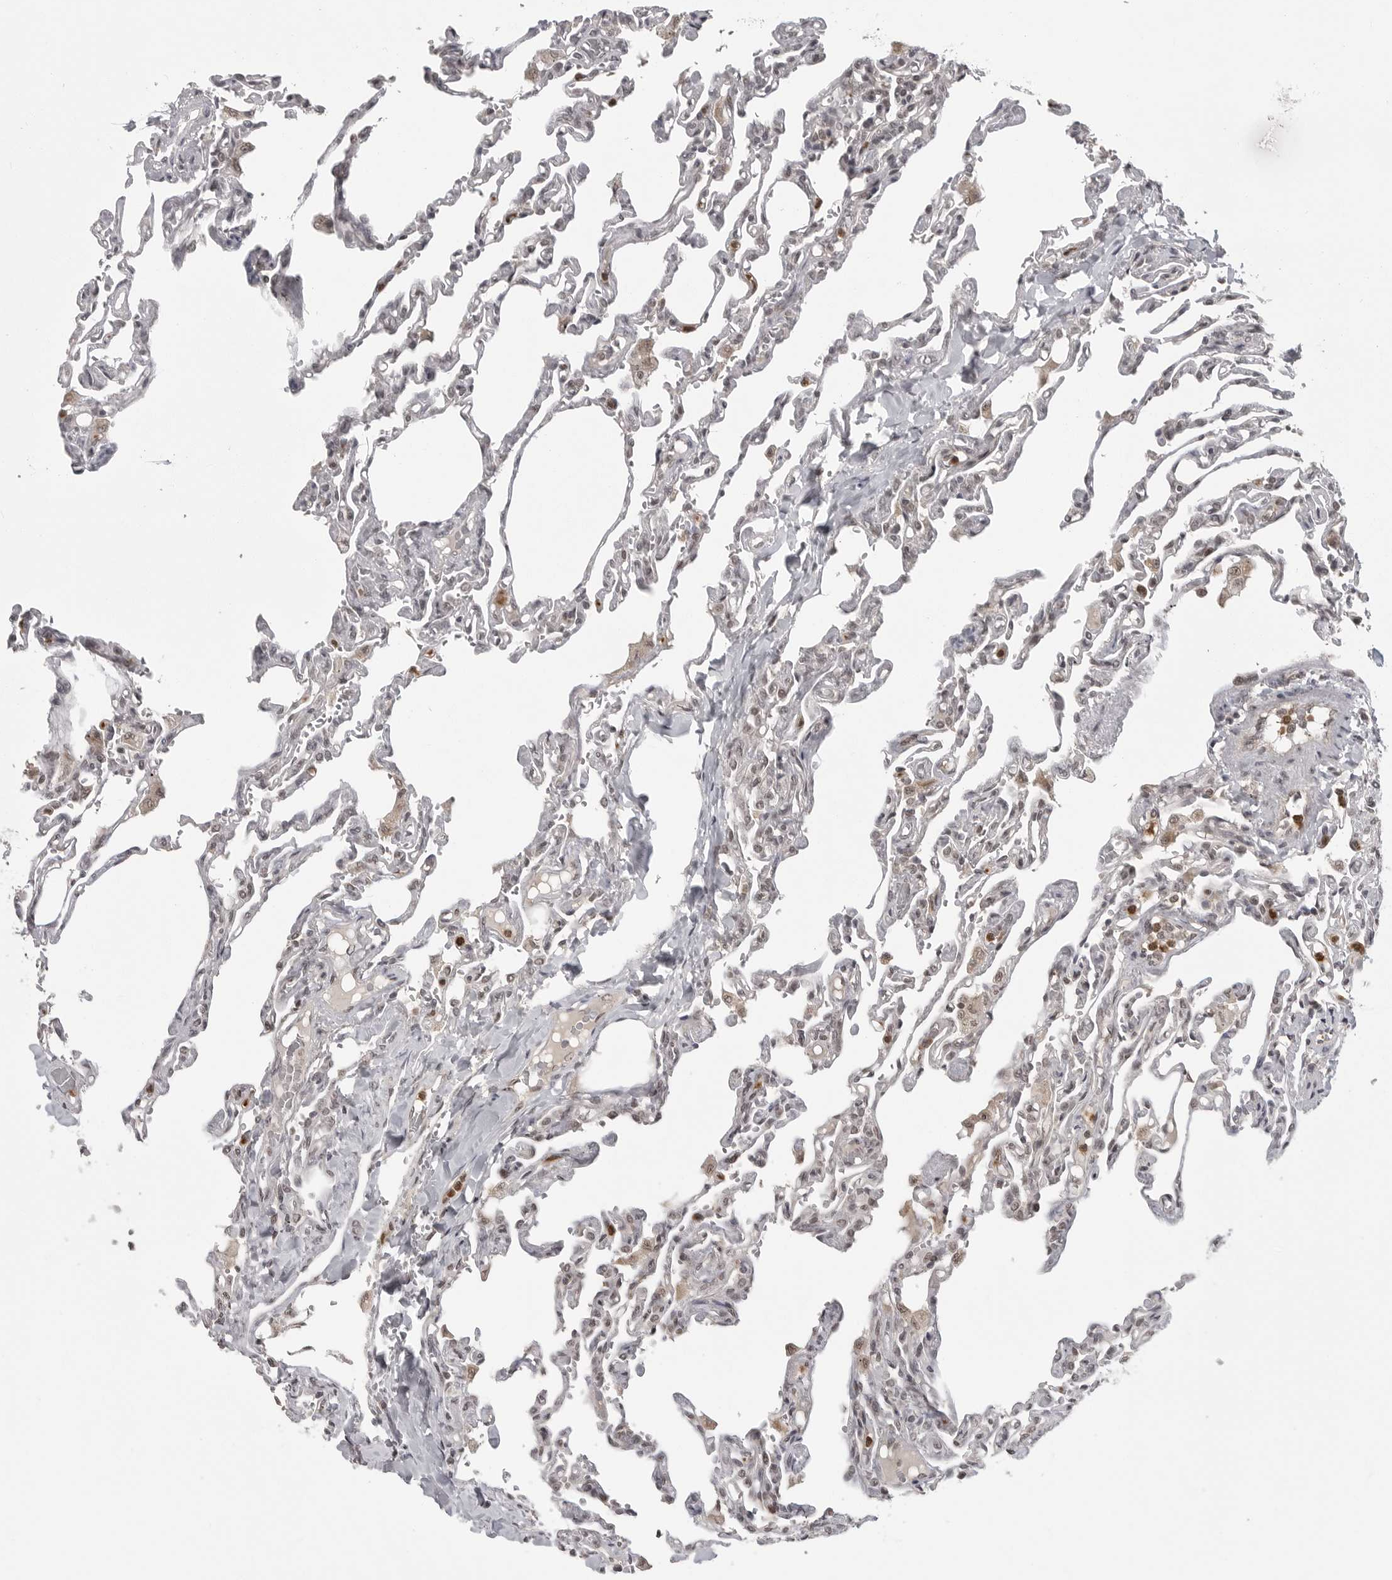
{"staining": {"intensity": "moderate", "quantity": "<25%", "location": "nuclear"}, "tissue": "lung", "cell_type": "Alveolar cells", "image_type": "normal", "snomed": [{"axis": "morphology", "description": "Normal tissue, NOS"}, {"axis": "topography", "description": "Lung"}], "caption": "IHC (DAB) staining of unremarkable lung shows moderate nuclear protein expression in about <25% of alveolar cells.", "gene": "PEG3", "patient": {"sex": "male", "age": 21}}